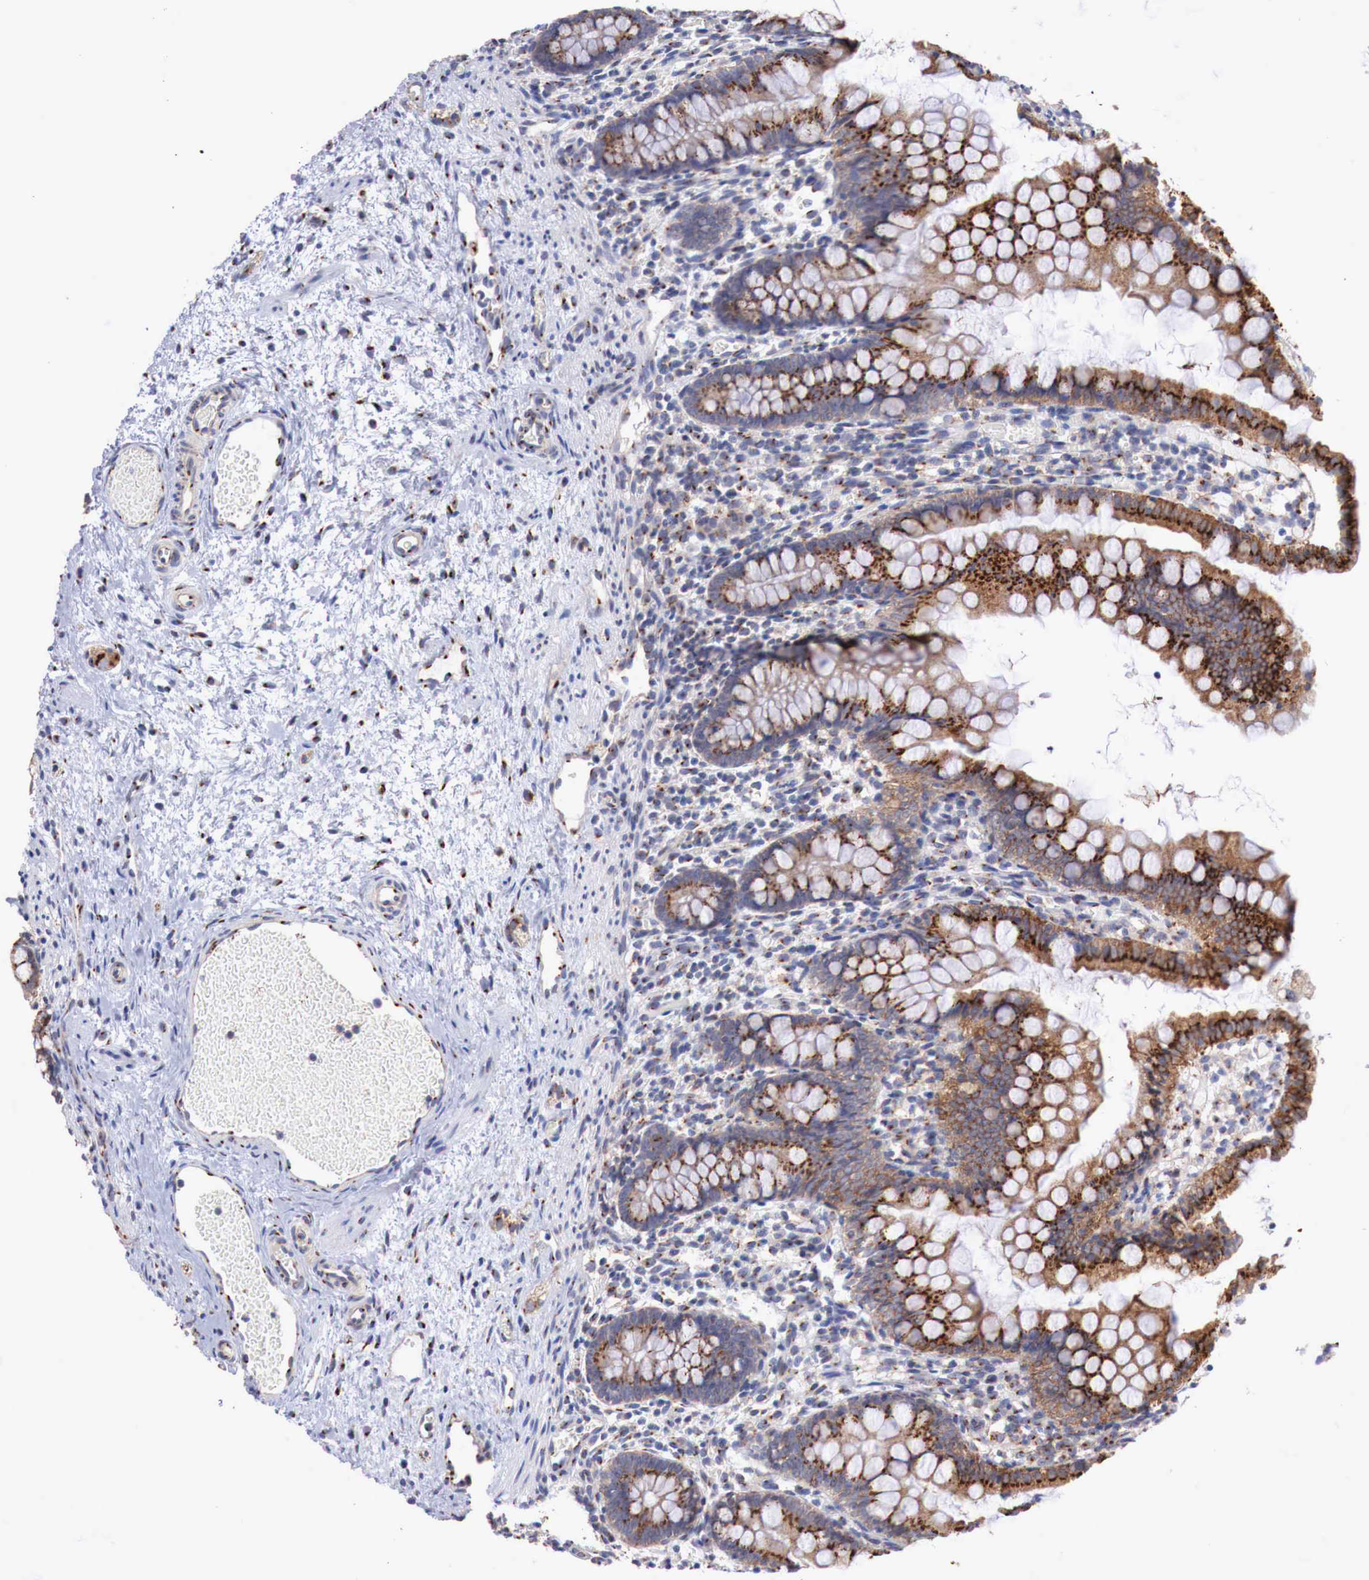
{"staining": {"intensity": "strong", "quantity": ">75%", "location": "cytoplasmic/membranous"}, "tissue": "small intestine", "cell_type": "Glandular cells", "image_type": "normal", "snomed": [{"axis": "morphology", "description": "Normal tissue, NOS"}, {"axis": "topography", "description": "Small intestine"}], "caption": "Small intestine stained with a brown dye reveals strong cytoplasmic/membranous positive expression in about >75% of glandular cells.", "gene": "SYAP1", "patient": {"sex": "male", "age": 1}}